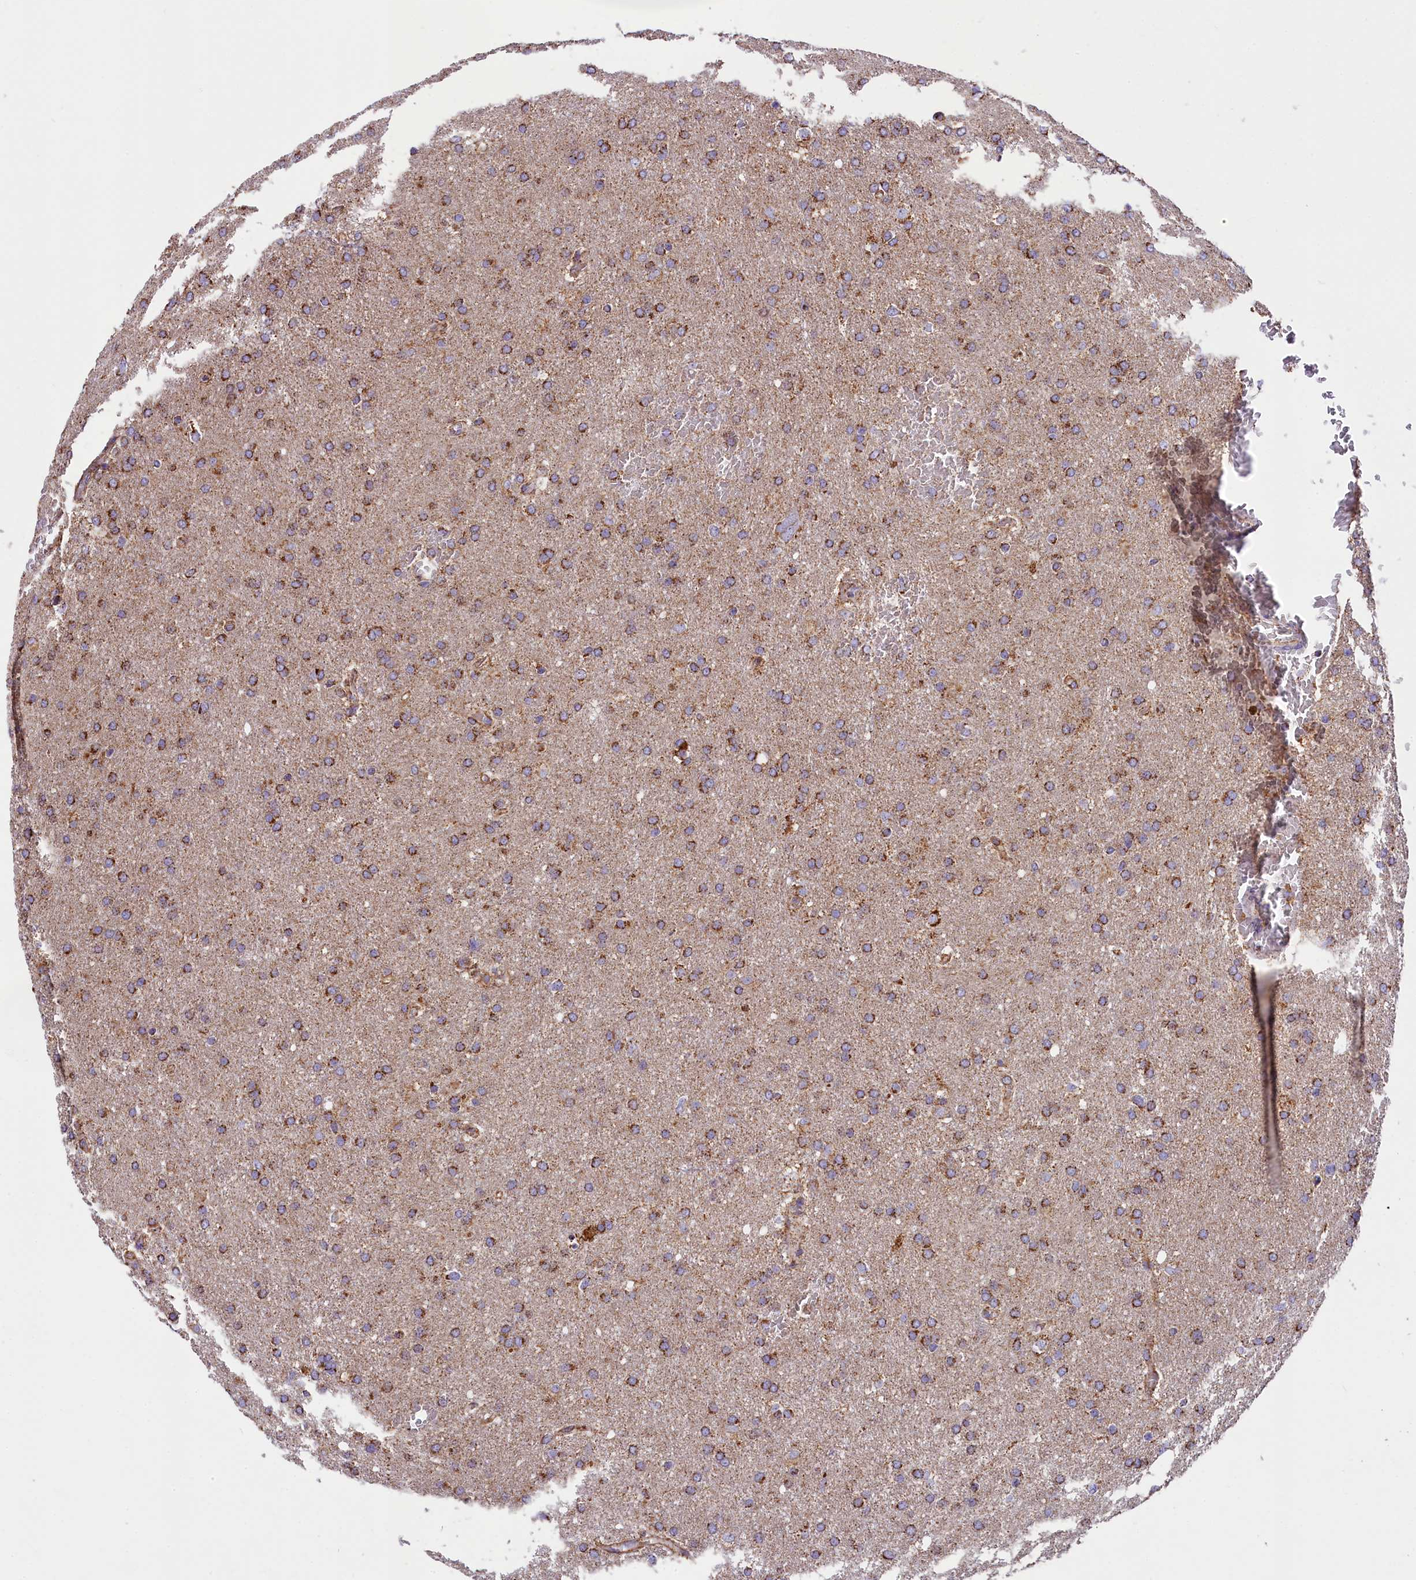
{"staining": {"intensity": "moderate", "quantity": ">75%", "location": "cytoplasmic/membranous"}, "tissue": "glioma", "cell_type": "Tumor cells", "image_type": "cancer", "snomed": [{"axis": "morphology", "description": "Glioma, malignant, High grade"}, {"axis": "topography", "description": "Cerebral cortex"}], "caption": "The photomicrograph reveals staining of malignant glioma (high-grade), revealing moderate cytoplasmic/membranous protein staining (brown color) within tumor cells.", "gene": "NDUFA8", "patient": {"sex": "female", "age": 36}}